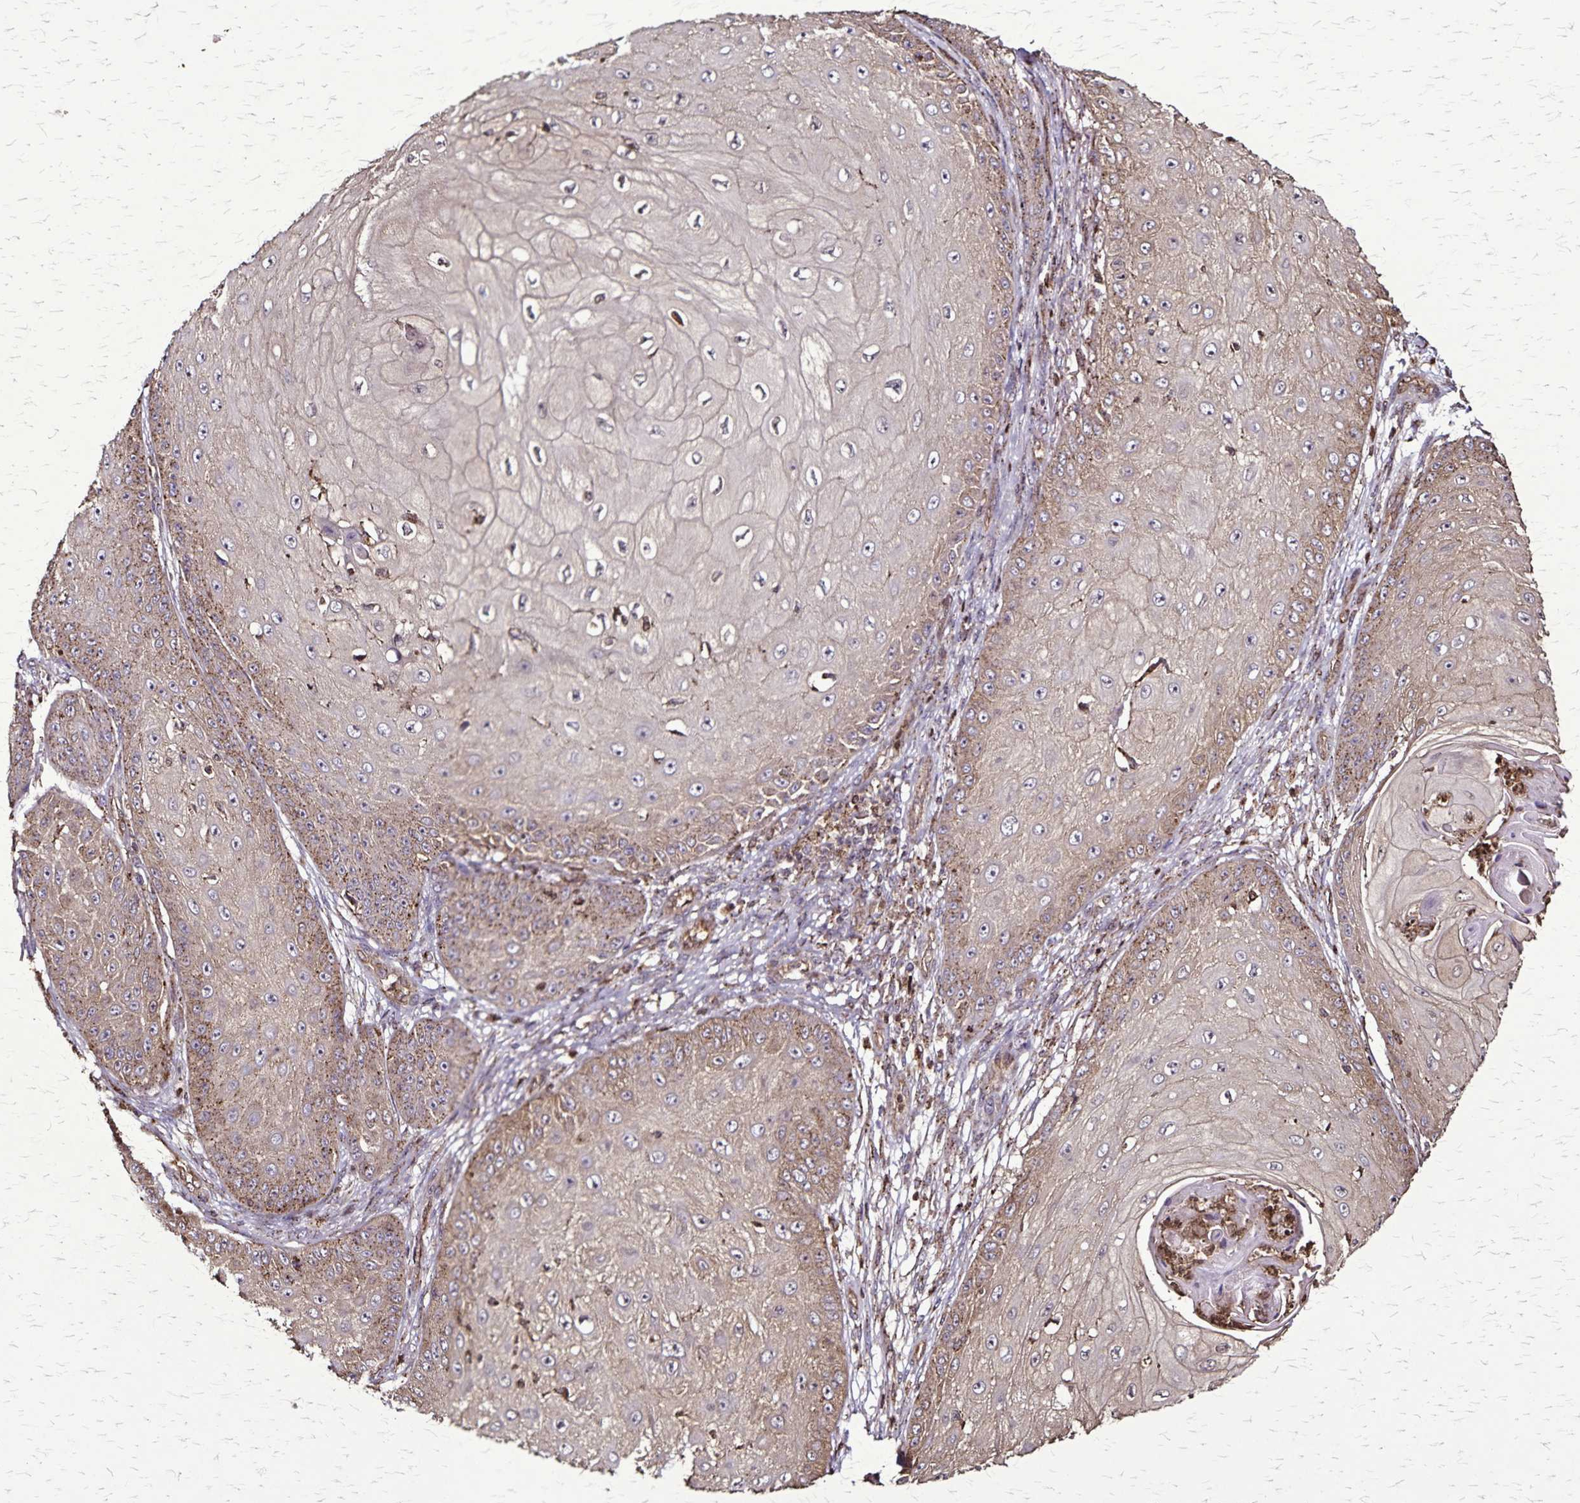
{"staining": {"intensity": "moderate", "quantity": "25%-75%", "location": "cytoplasmic/membranous"}, "tissue": "skin cancer", "cell_type": "Tumor cells", "image_type": "cancer", "snomed": [{"axis": "morphology", "description": "Squamous cell carcinoma, NOS"}, {"axis": "topography", "description": "Skin"}], "caption": "Human skin cancer stained for a protein (brown) shows moderate cytoplasmic/membranous positive staining in approximately 25%-75% of tumor cells.", "gene": "CHMP1B", "patient": {"sex": "male", "age": 70}}